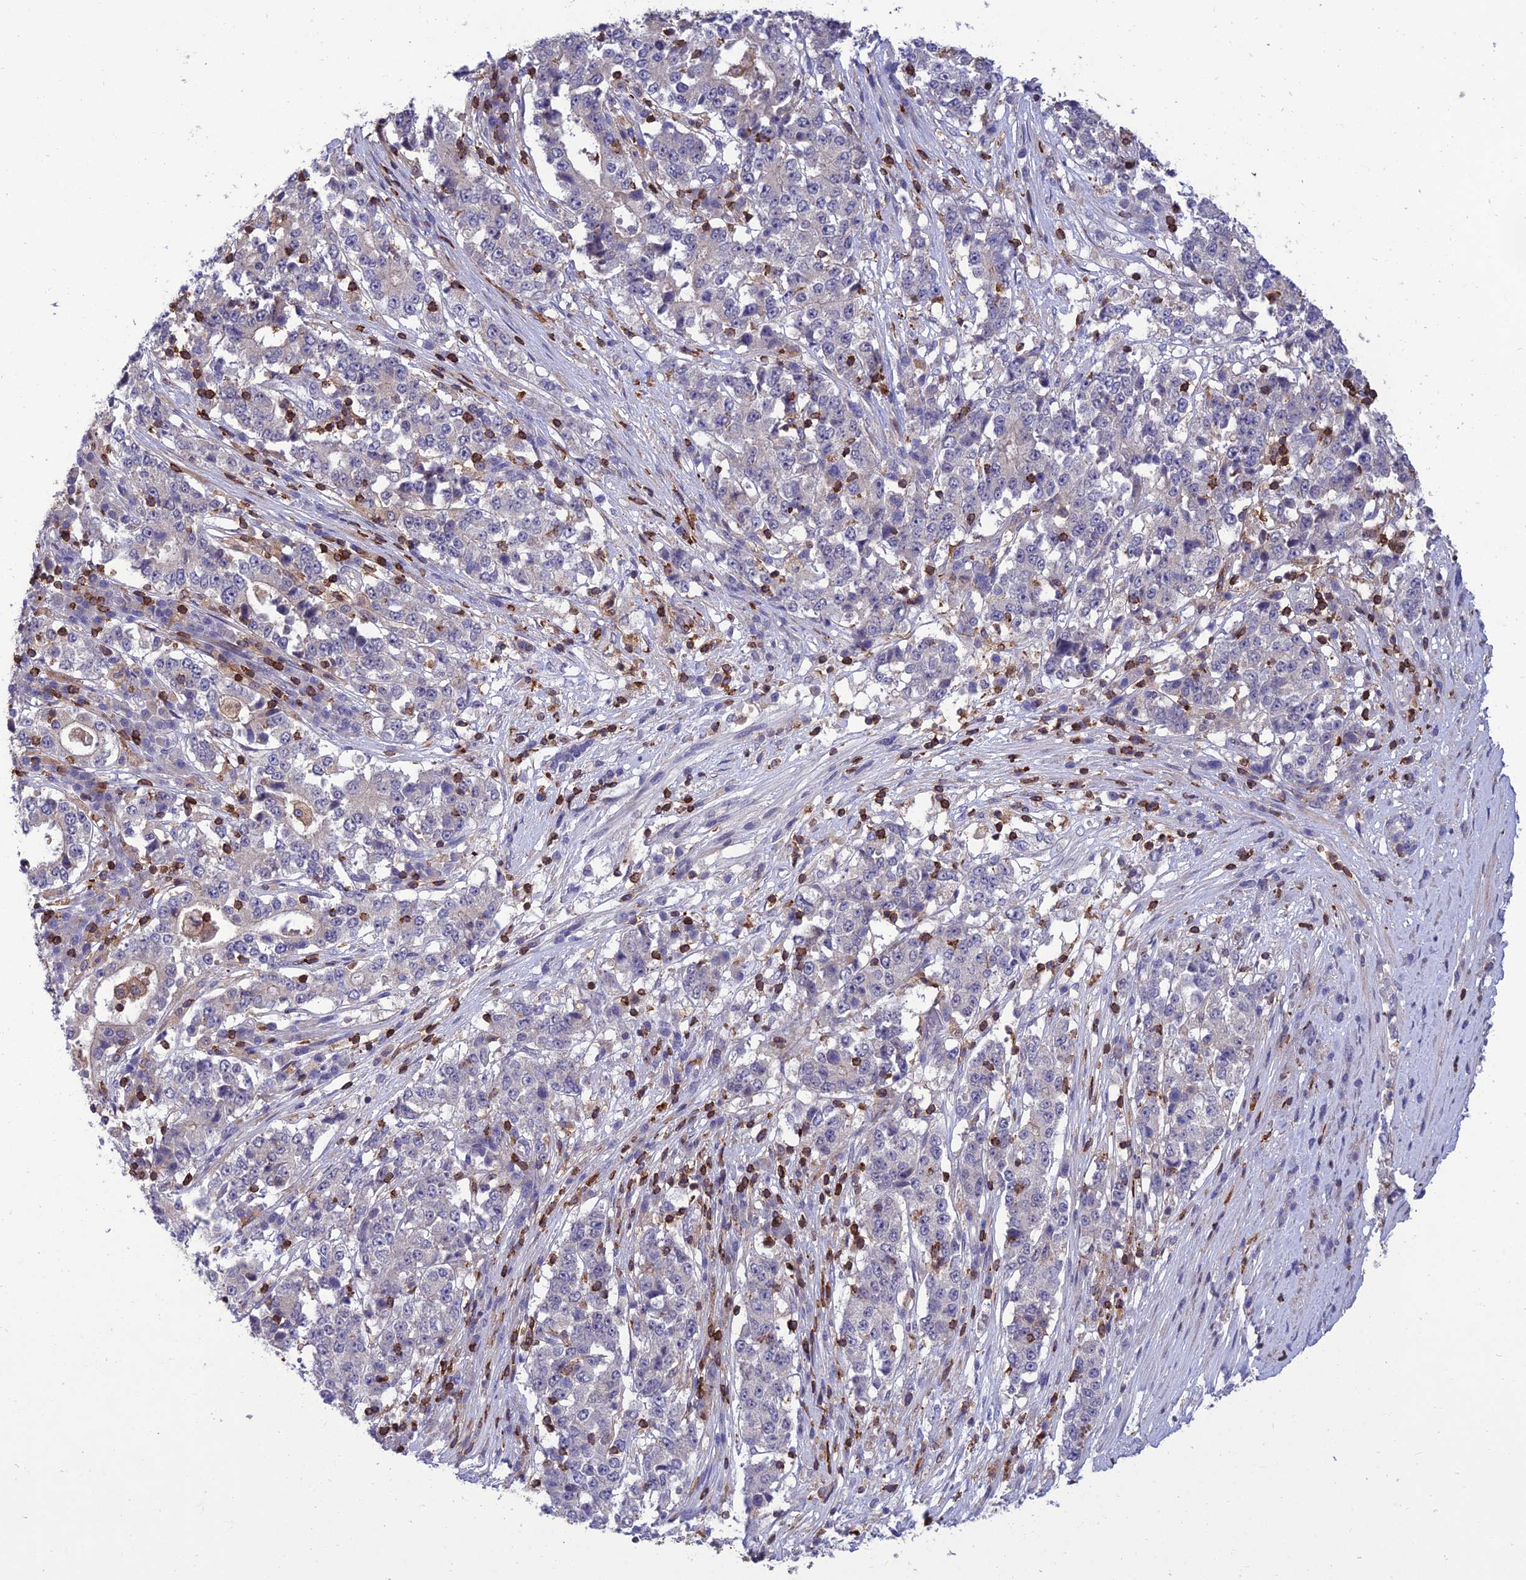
{"staining": {"intensity": "negative", "quantity": "none", "location": "none"}, "tissue": "stomach cancer", "cell_type": "Tumor cells", "image_type": "cancer", "snomed": [{"axis": "morphology", "description": "Adenocarcinoma, NOS"}, {"axis": "topography", "description": "Stomach"}], "caption": "A histopathology image of human adenocarcinoma (stomach) is negative for staining in tumor cells.", "gene": "FAM76A", "patient": {"sex": "male", "age": 59}}